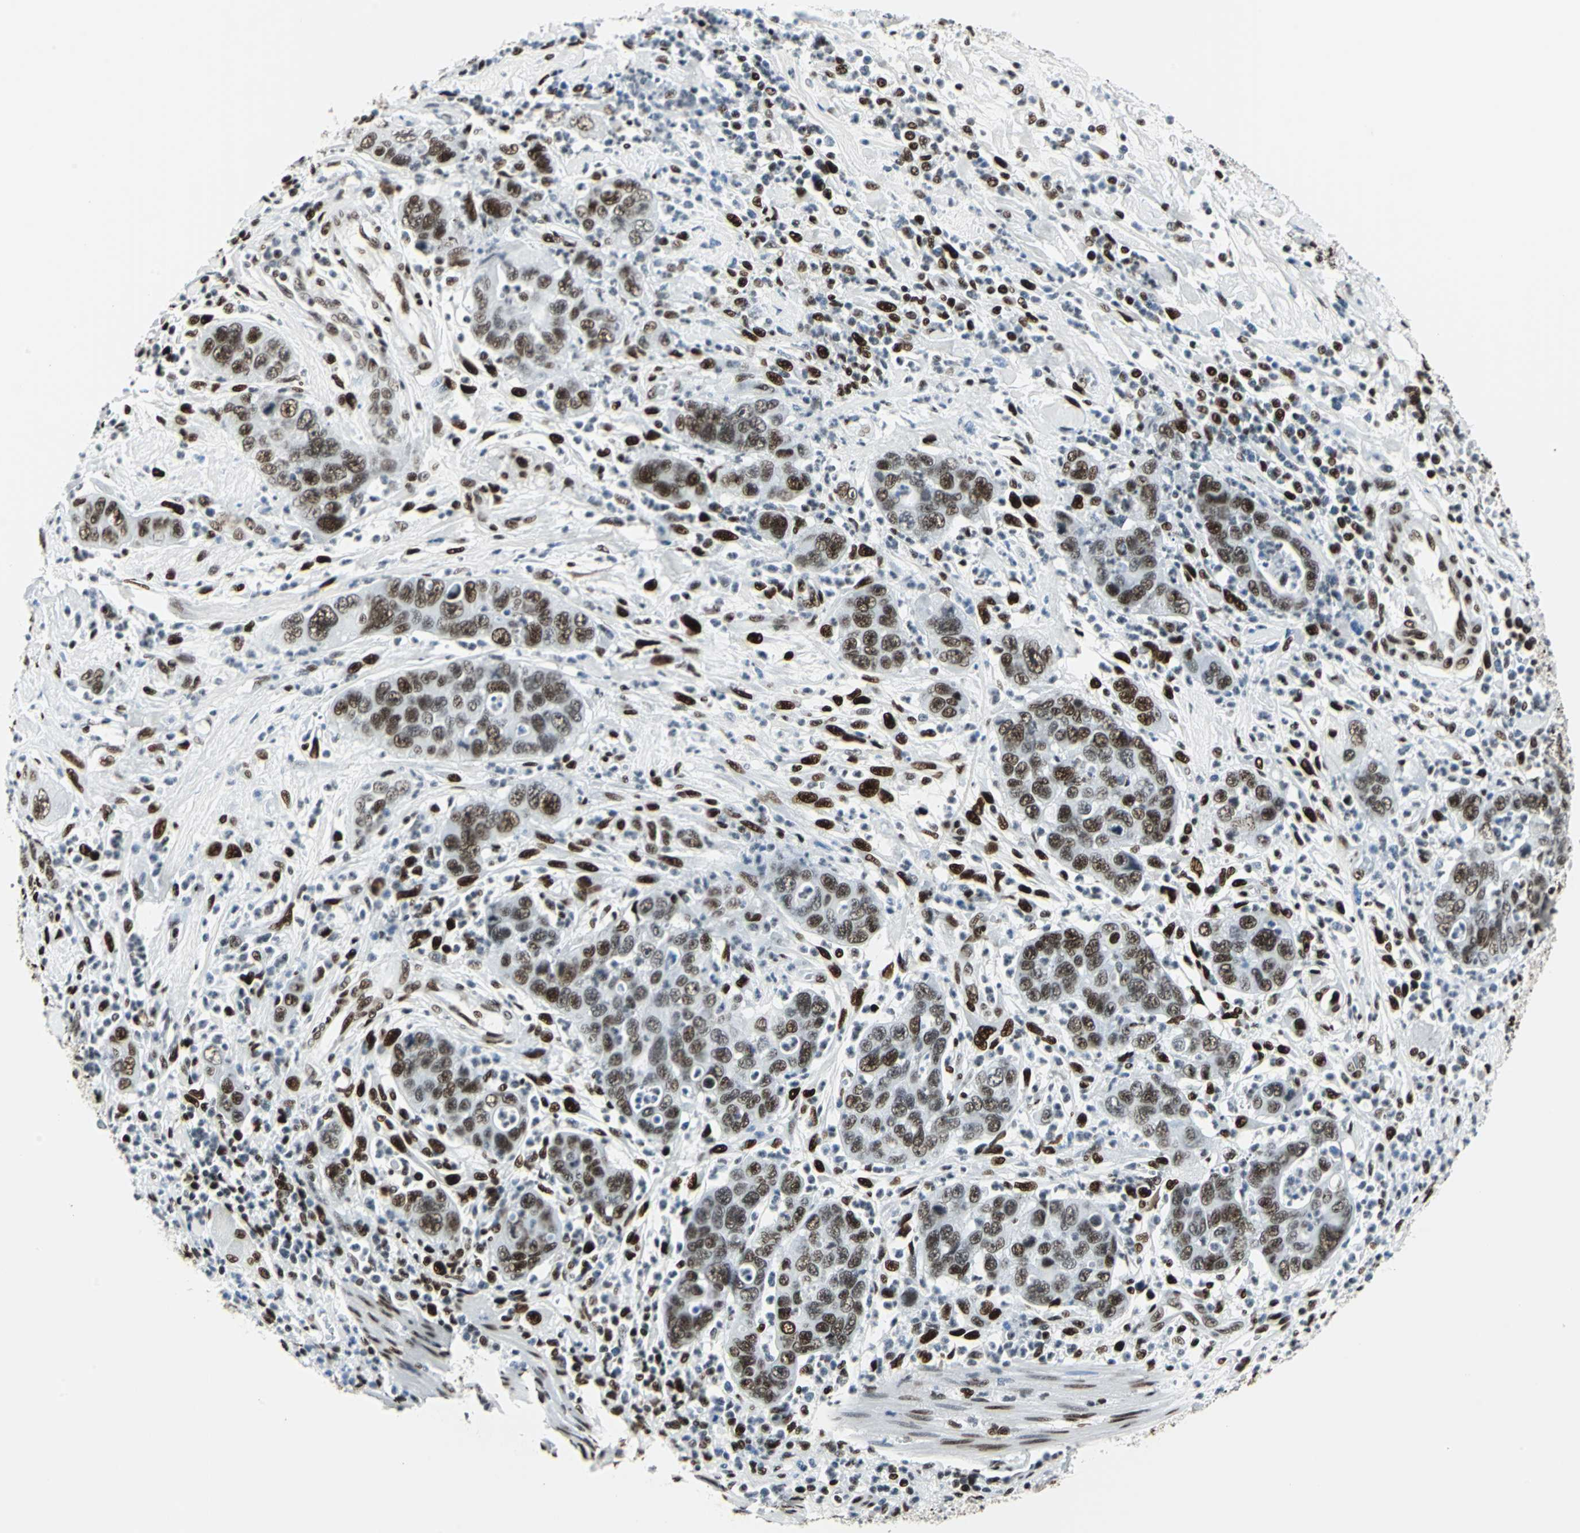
{"staining": {"intensity": "strong", "quantity": ">75%", "location": "nuclear"}, "tissue": "pancreatic cancer", "cell_type": "Tumor cells", "image_type": "cancer", "snomed": [{"axis": "morphology", "description": "Adenocarcinoma, NOS"}, {"axis": "topography", "description": "Pancreas"}], "caption": "IHC of pancreatic adenocarcinoma shows high levels of strong nuclear positivity in about >75% of tumor cells.", "gene": "HDAC2", "patient": {"sex": "female", "age": 71}}